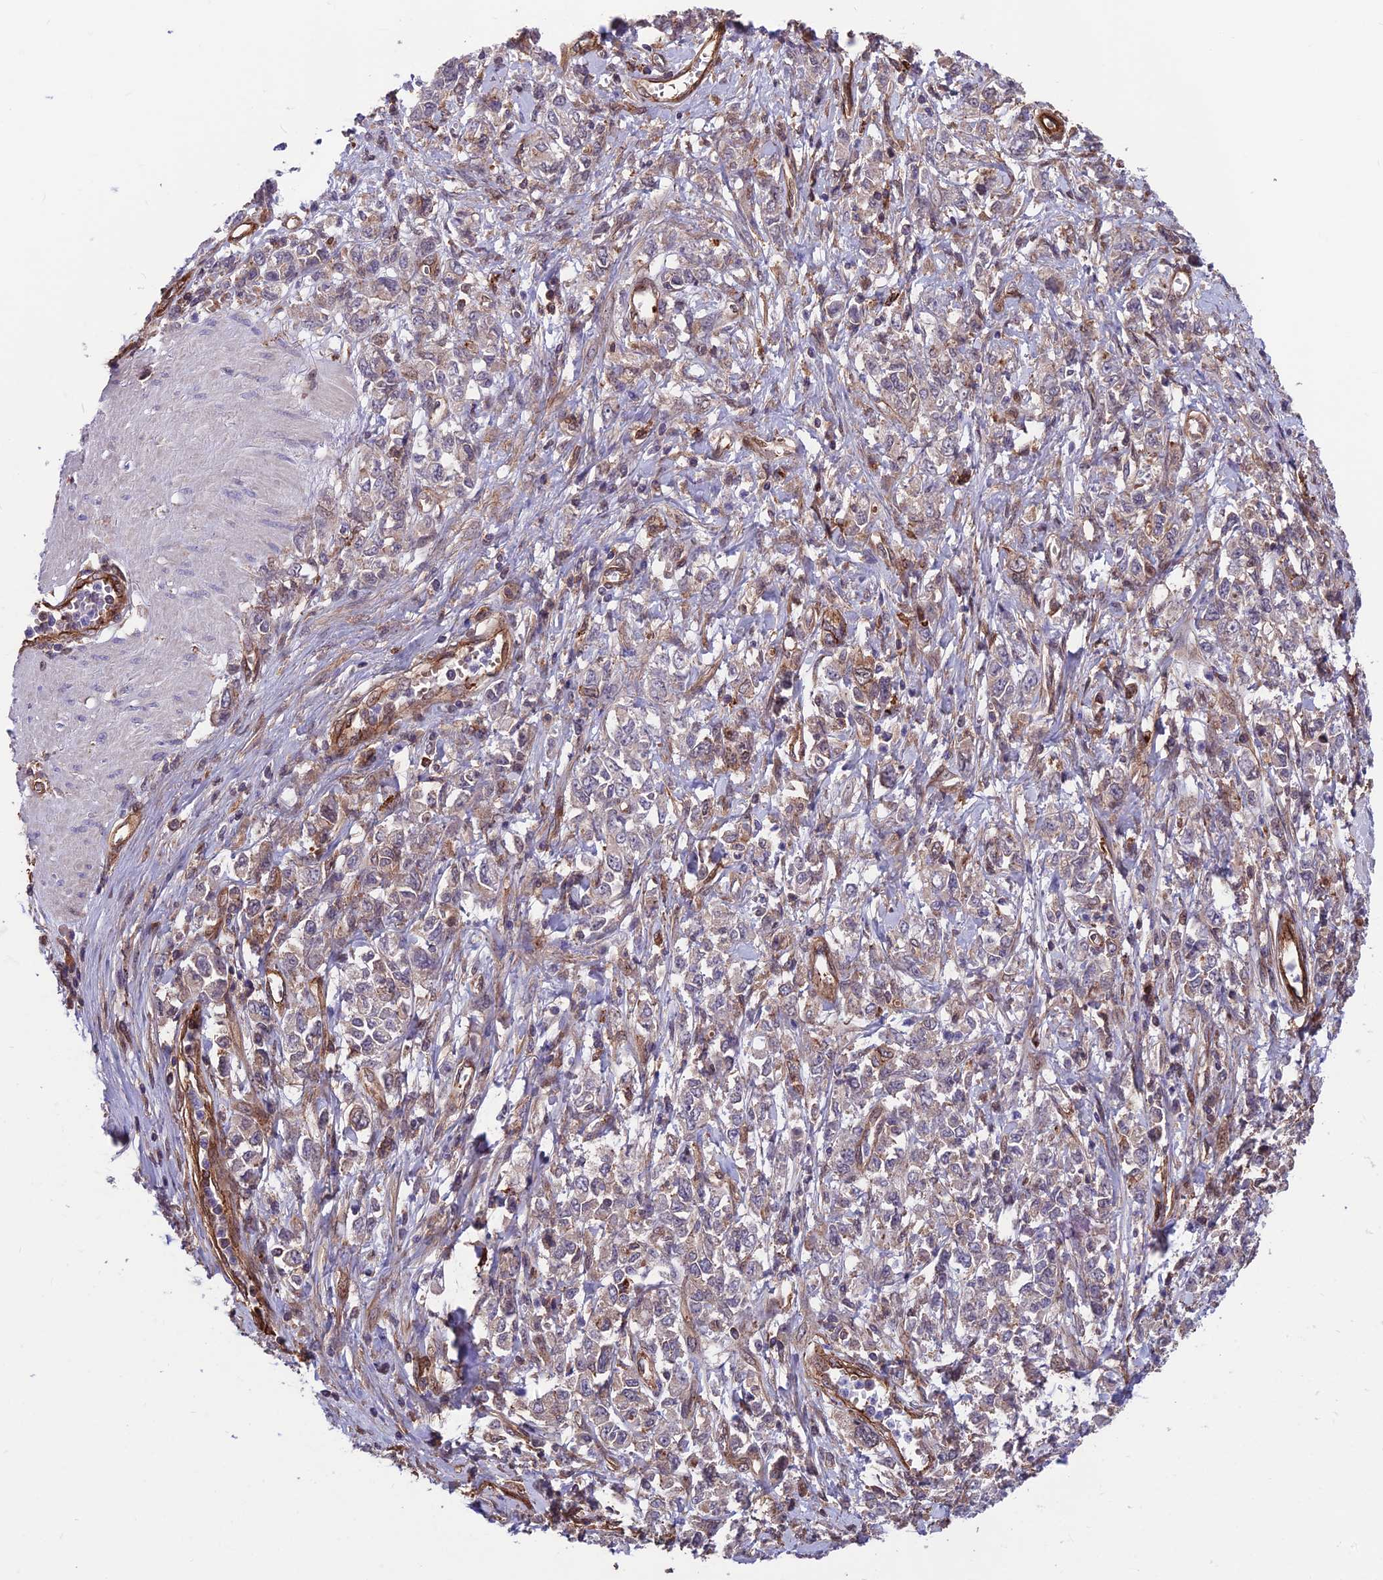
{"staining": {"intensity": "negative", "quantity": "none", "location": "none"}, "tissue": "stomach cancer", "cell_type": "Tumor cells", "image_type": "cancer", "snomed": [{"axis": "morphology", "description": "Adenocarcinoma, NOS"}, {"axis": "topography", "description": "Stomach"}], "caption": "Immunohistochemical staining of adenocarcinoma (stomach) exhibits no significant positivity in tumor cells.", "gene": "RTN4RL1", "patient": {"sex": "female", "age": 76}}